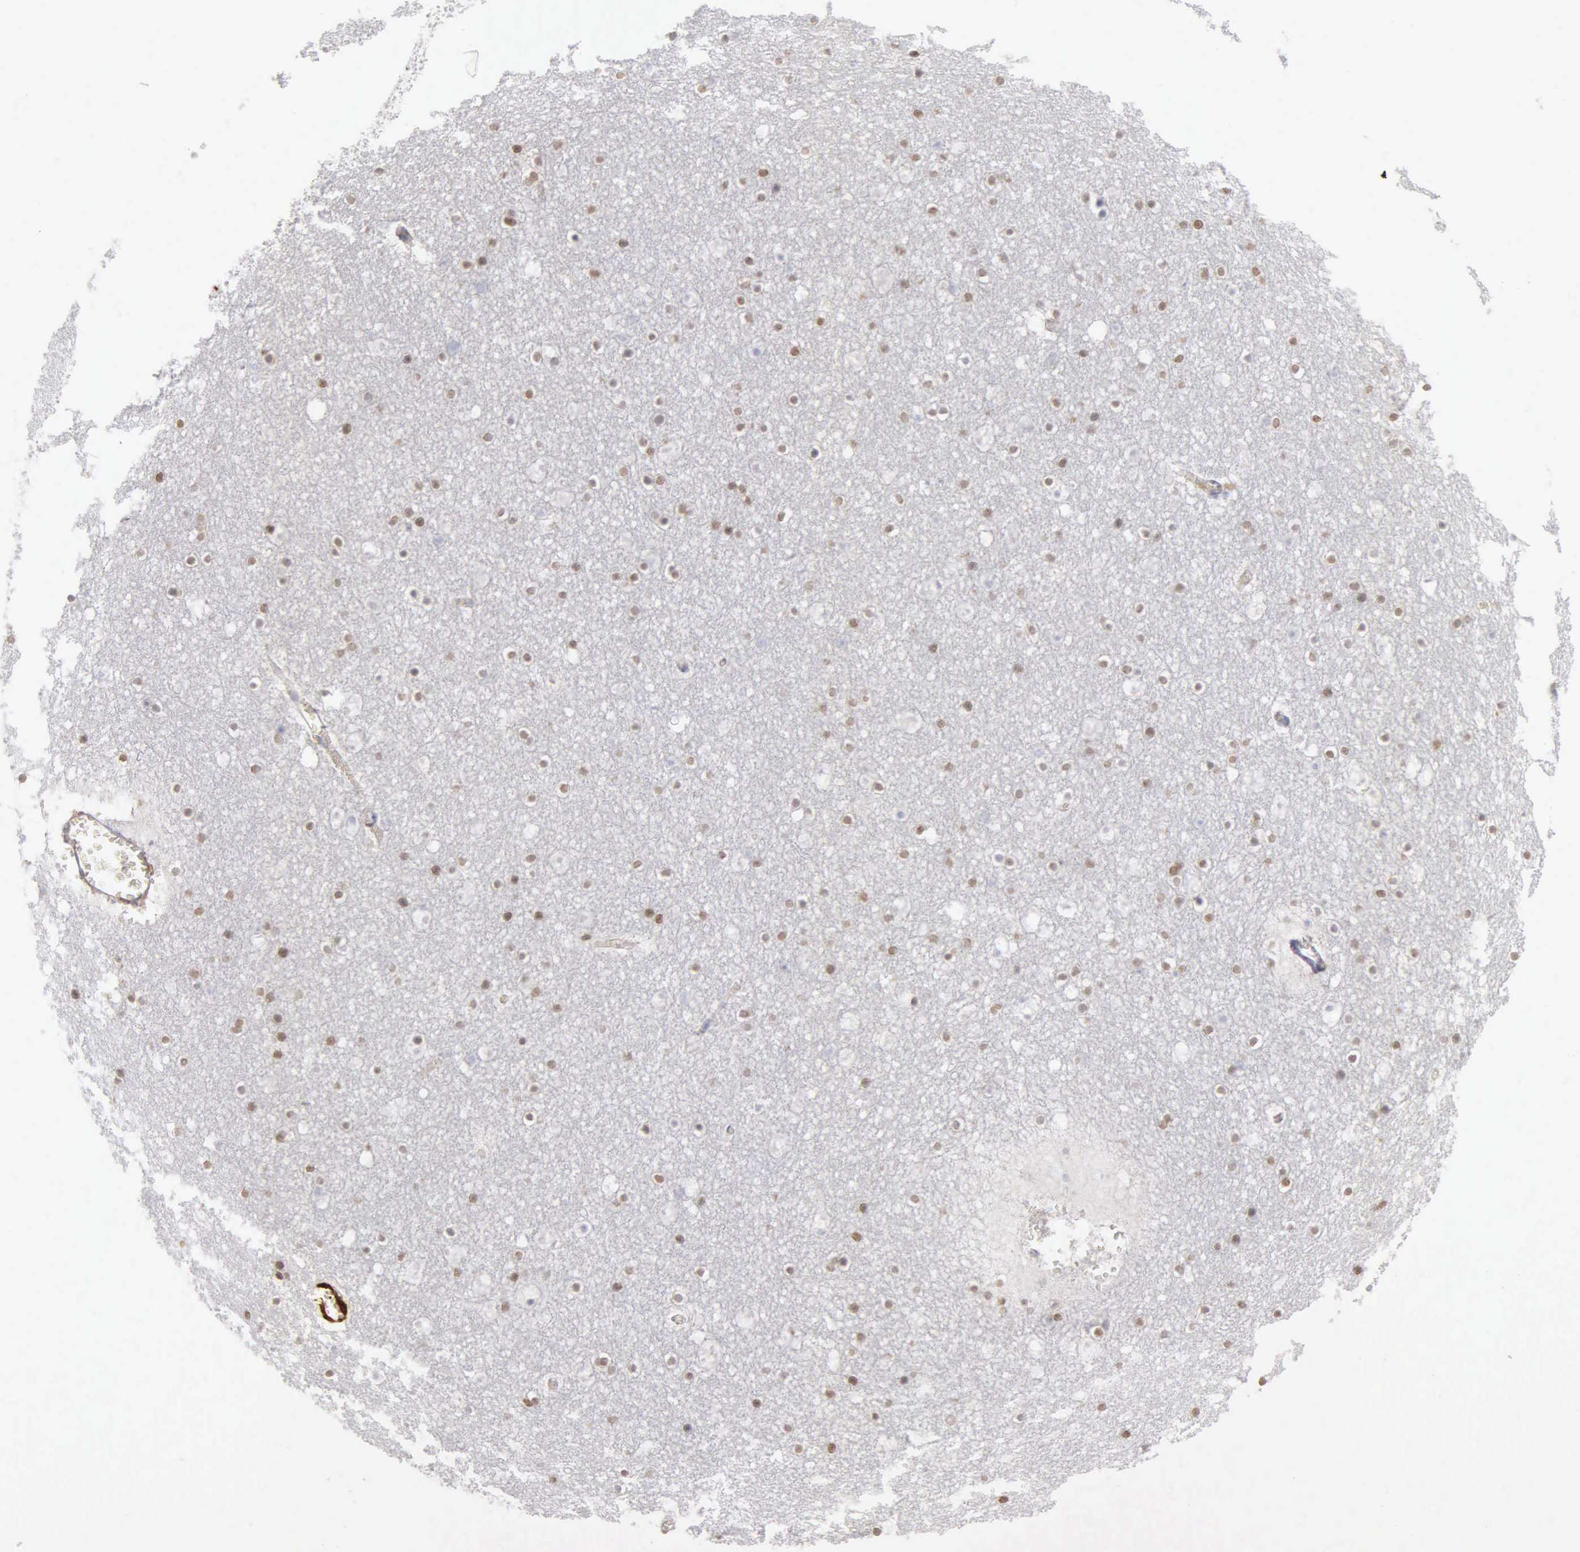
{"staining": {"intensity": "weak", "quantity": "25%-75%", "location": "cytoplasmic/membranous"}, "tissue": "caudate", "cell_type": "Glial cells", "image_type": "normal", "snomed": [{"axis": "morphology", "description": "Normal tissue, NOS"}, {"axis": "topography", "description": "Lateral ventricle wall"}], "caption": "Approximately 25%-75% of glial cells in benign human caudate exhibit weak cytoplasmic/membranous protein staining as visualized by brown immunohistochemical staining.", "gene": "CNN1", "patient": {"sex": "male", "age": 45}}